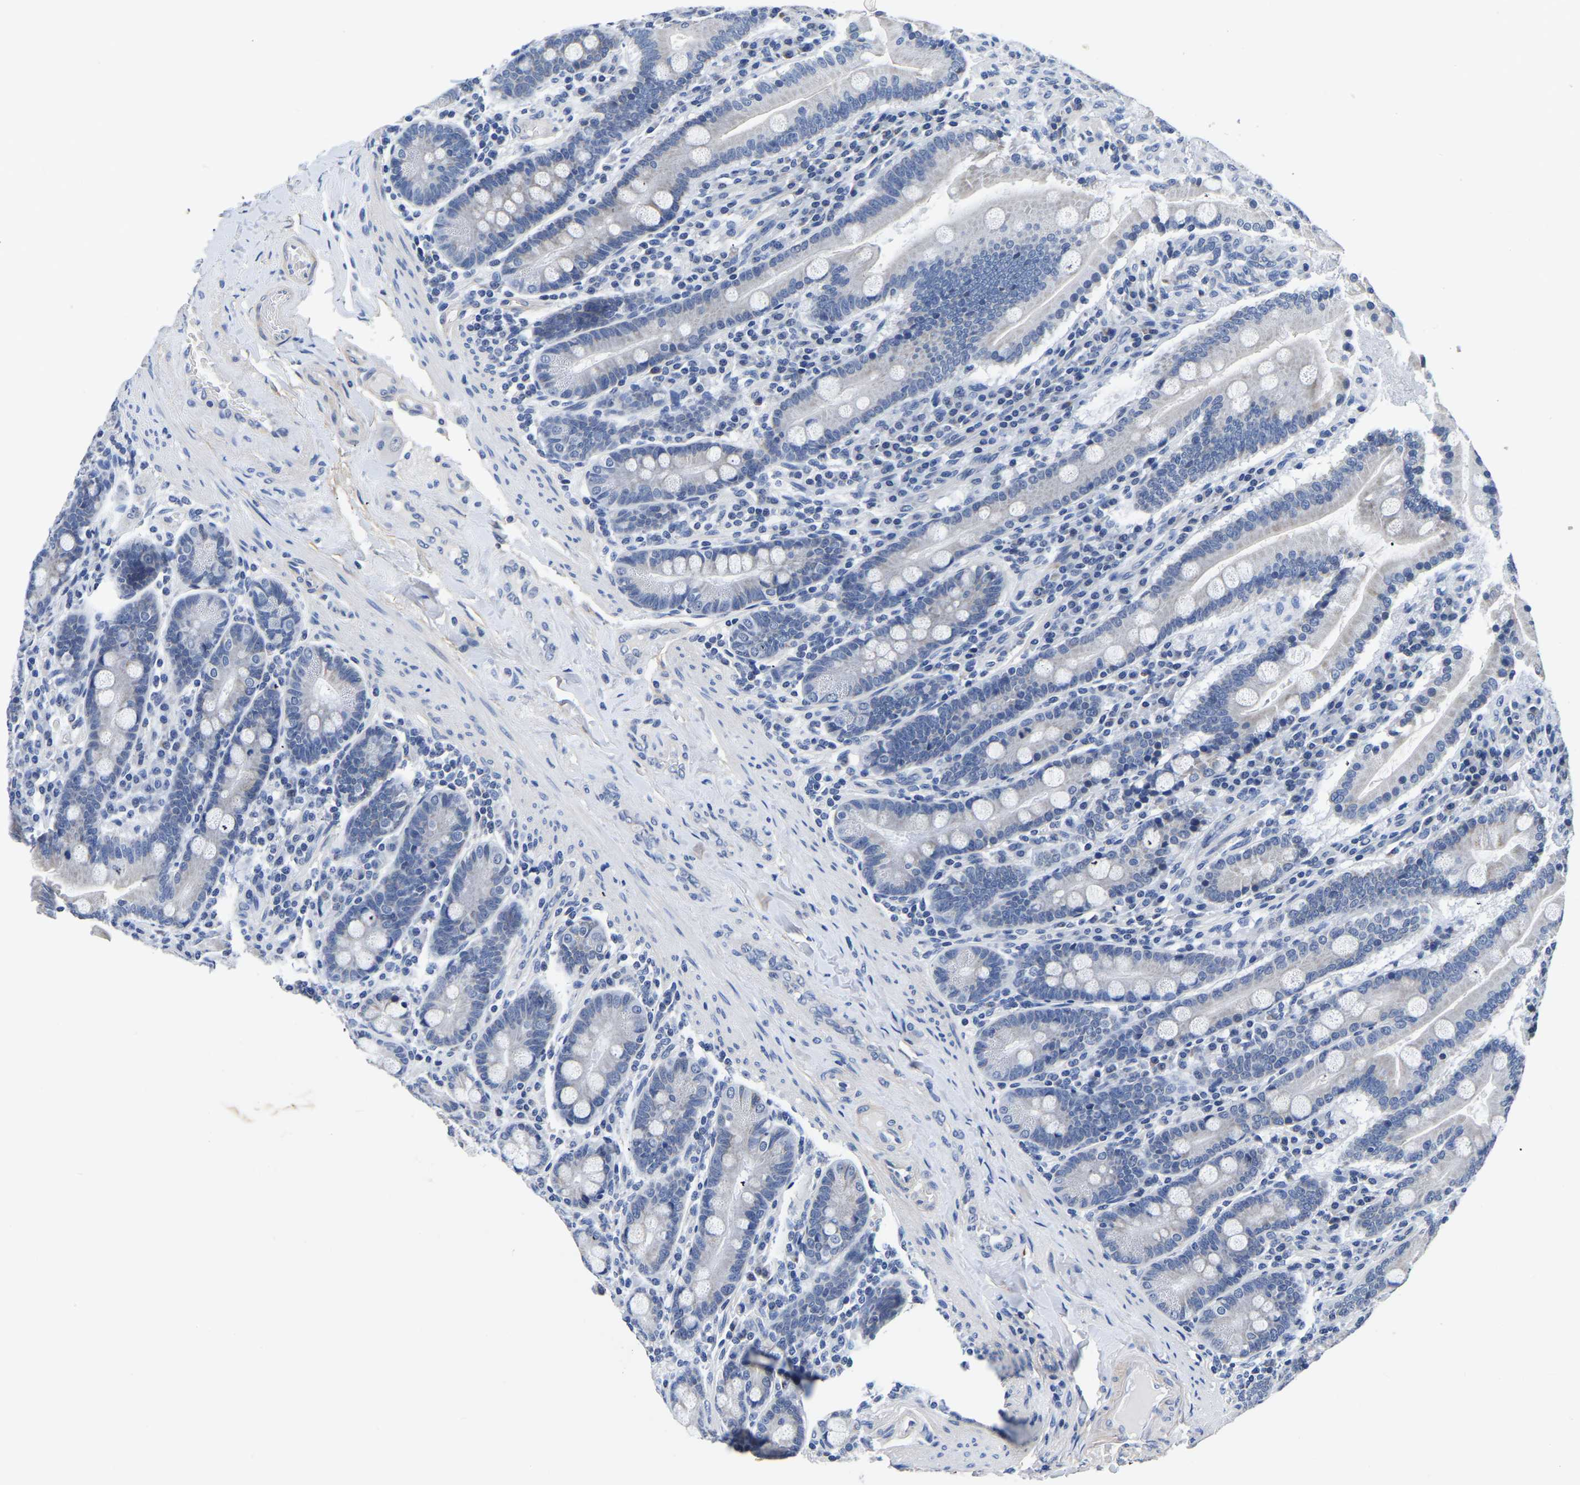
{"staining": {"intensity": "negative", "quantity": "none", "location": "none"}, "tissue": "duodenum", "cell_type": "Glandular cells", "image_type": "normal", "snomed": [{"axis": "morphology", "description": "Normal tissue, NOS"}, {"axis": "topography", "description": "Duodenum"}], "caption": "Glandular cells are negative for protein expression in benign human duodenum.", "gene": "FGD5", "patient": {"sex": "male", "age": 50}}